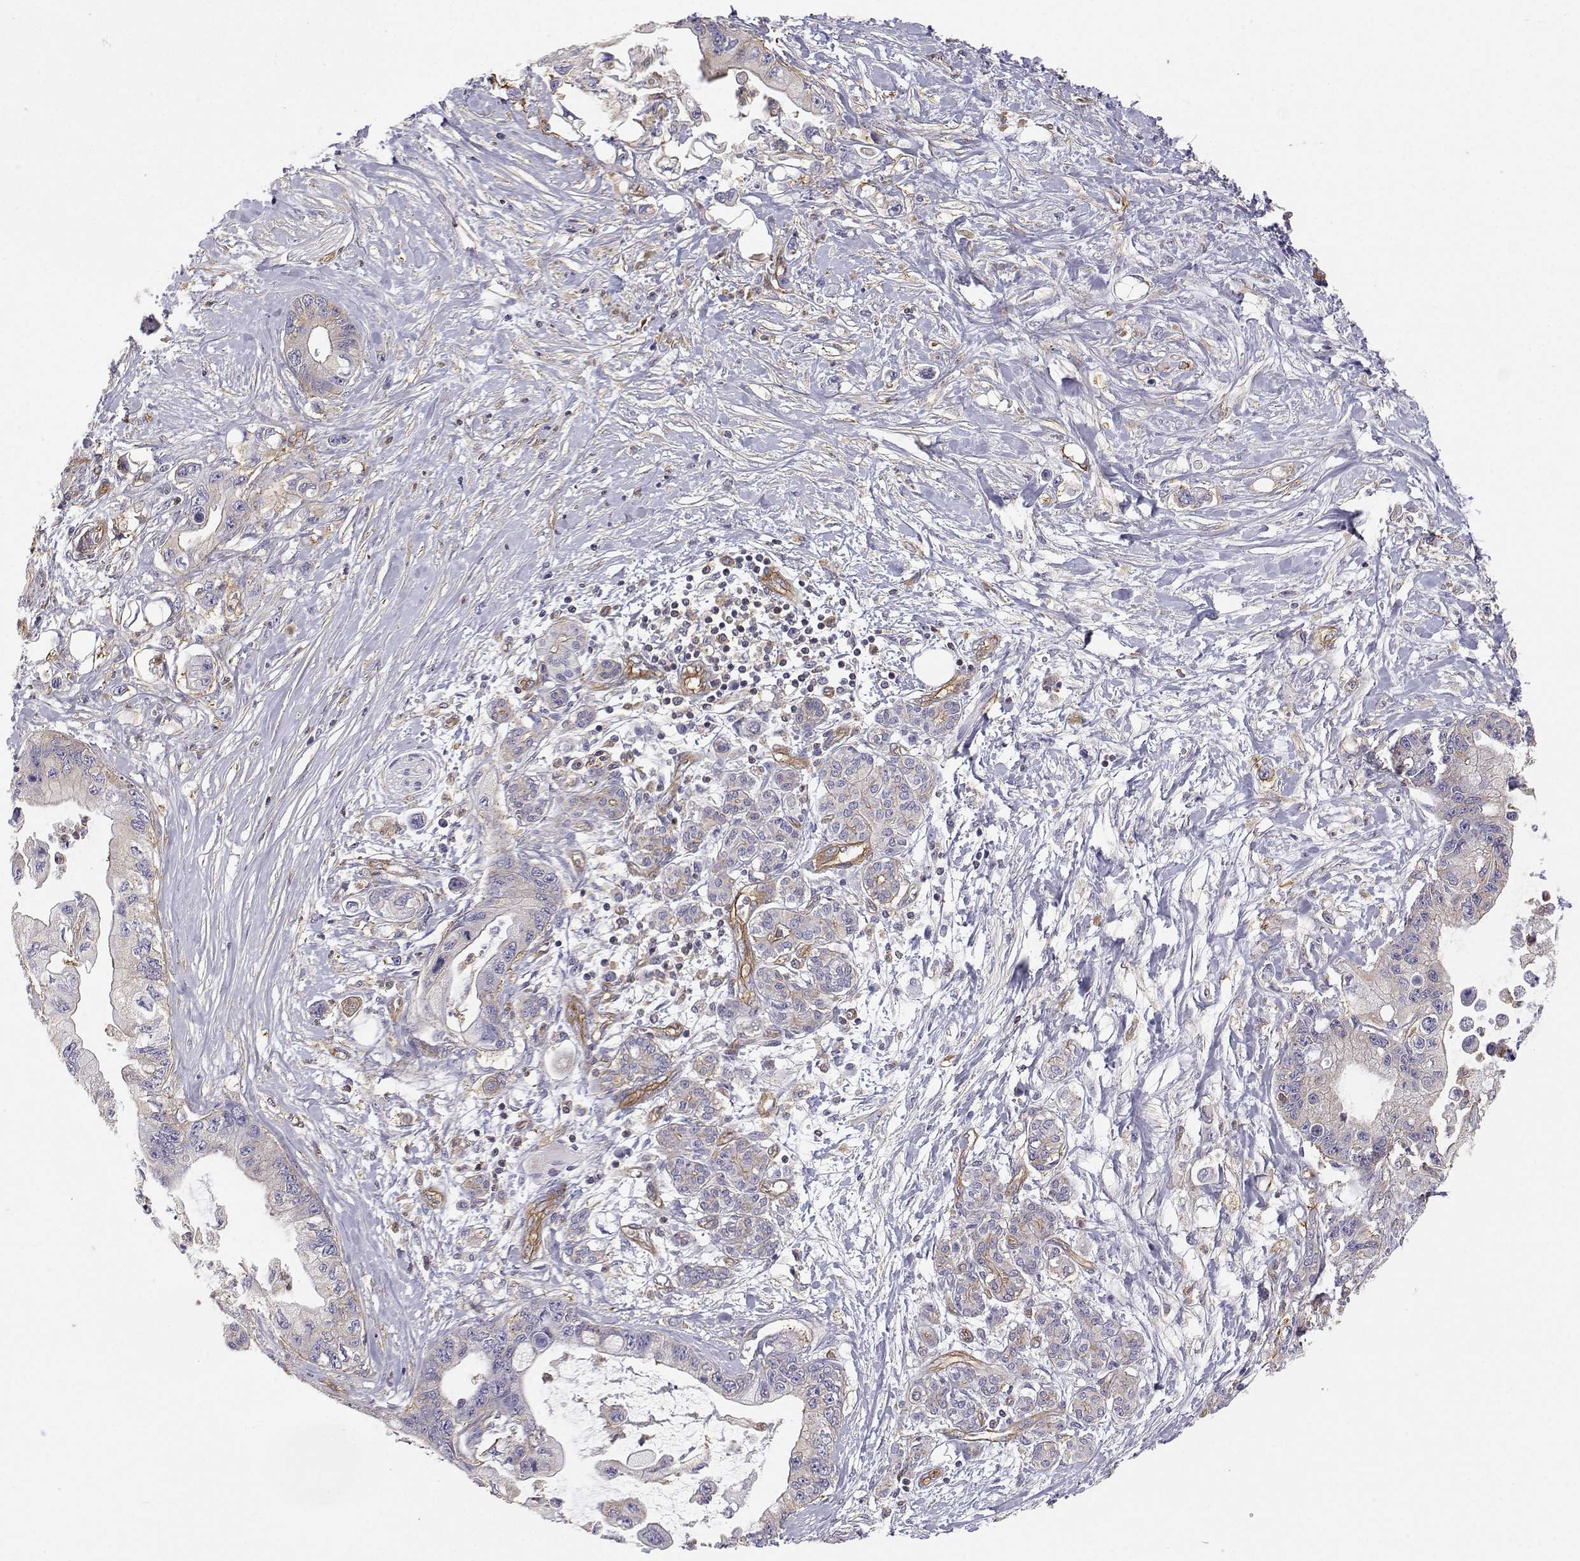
{"staining": {"intensity": "negative", "quantity": "none", "location": "none"}, "tissue": "pancreatic cancer", "cell_type": "Tumor cells", "image_type": "cancer", "snomed": [{"axis": "morphology", "description": "Adenocarcinoma, NOS"}, {"axis": "topography", "description": "Pancreas"}], "caption": "Micrograph shows no significant protein positivity in tumor cells of adenocarcinoma (pancreatic). The staining was performed using DAB (3,3'-diaminobenzidine) to visualize the protein expression in brown, while the nuclei were stained in blue with hematoxylin (Magnification: 20x).", "gene": "MYH9", "patient": {"sex": "male", "age": 61}}